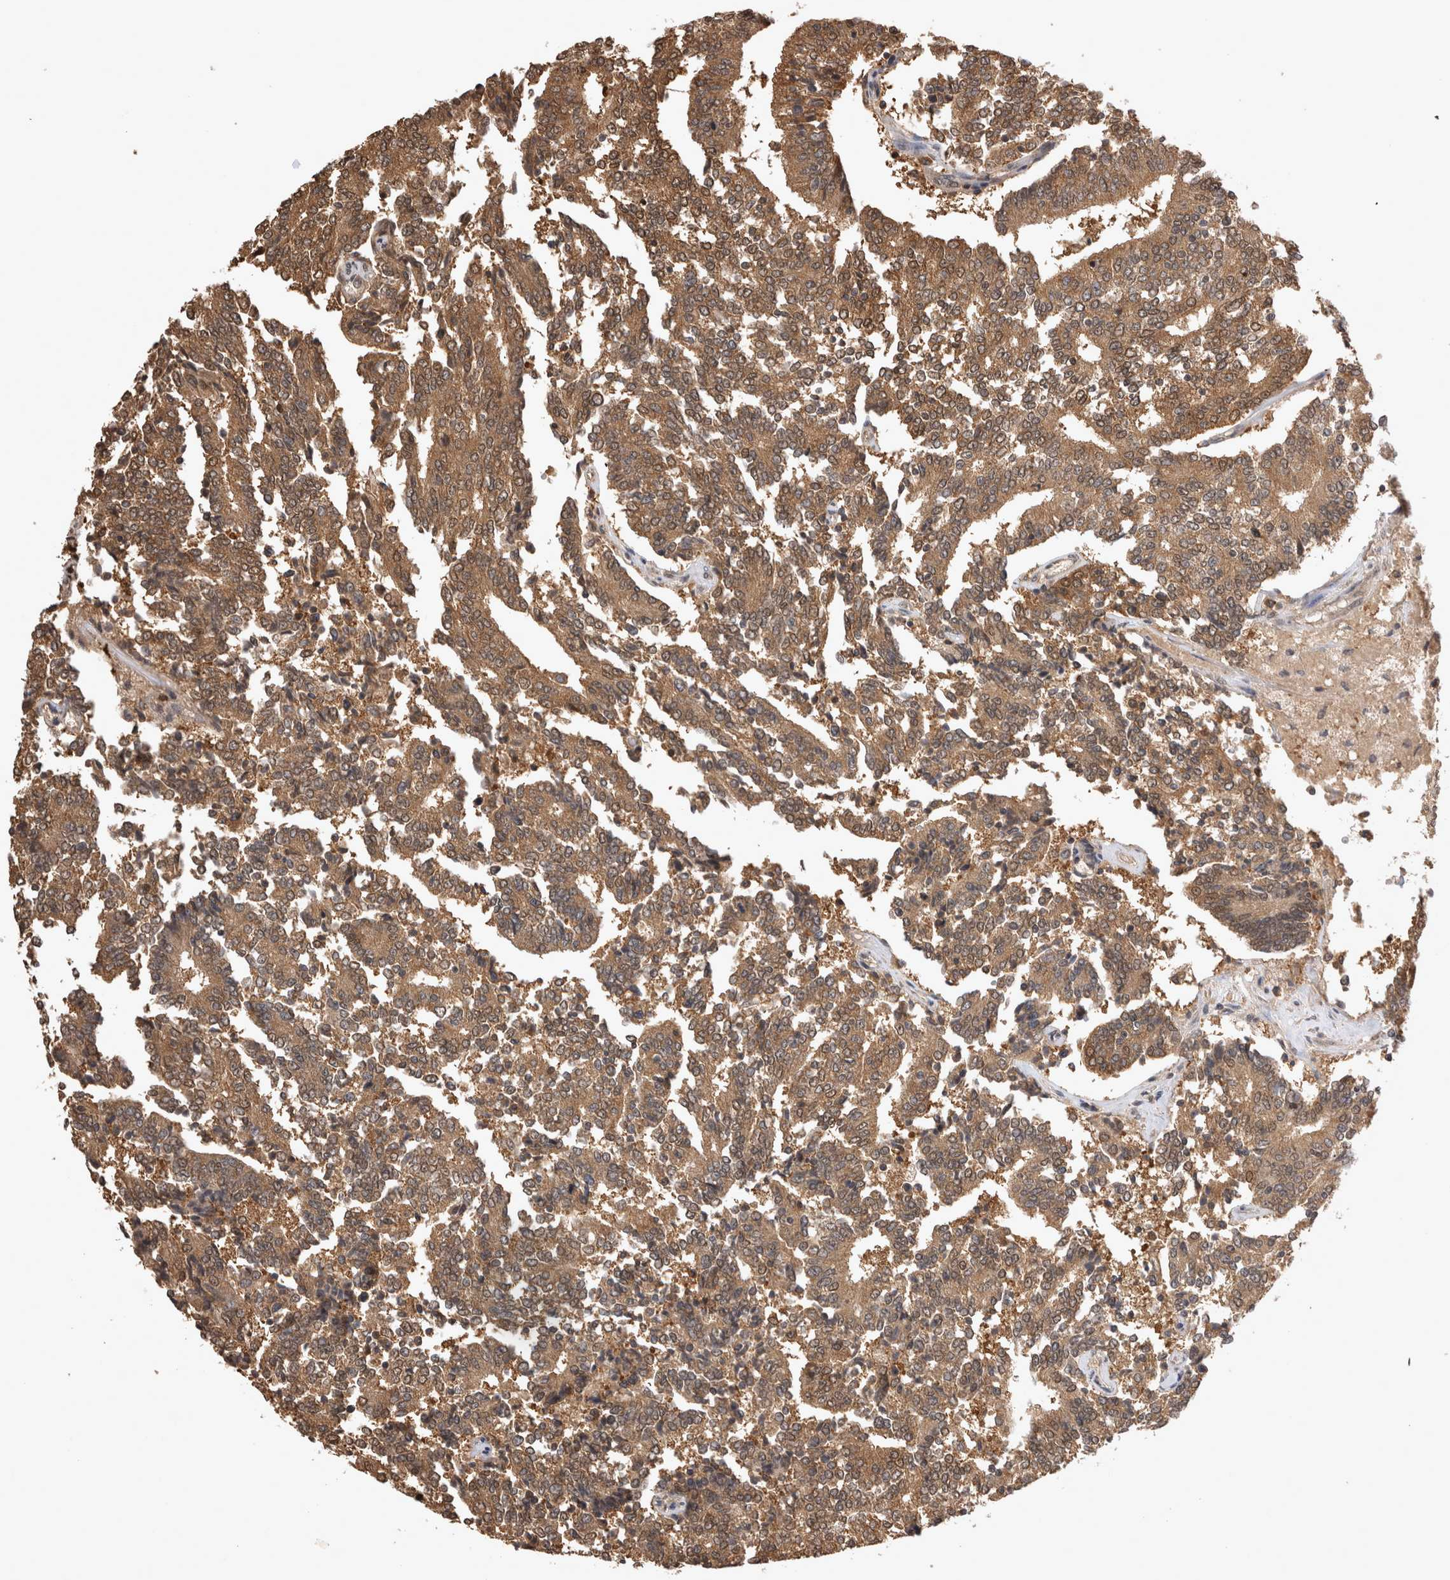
{"staining": {"intensity": "moderate", "quantity": ">75%", "location": "cytoplasmic/membranous"}, "tissue": "prostate cancer", "cell_type": "Tumor cells", "image_type": "cancer", "snomed": [{"axis": "morphology", "description": "Normal tissue, NOS"}, {"axis": "morphology", "description": "Adenocarcinoma, High grade"}, {"axis": "topography", "description": "Prostate"}, {"axis": "topography", "description": "Seminal veicle"}], "caption": "An image of human high-grade adenocarcinoma (prostate) stained for a protein exhibits moderate cytoplasmic/membranous brown staining in tumor cells.", "gene": "PREP", "patient": {"sex": "male", "age": 55}}